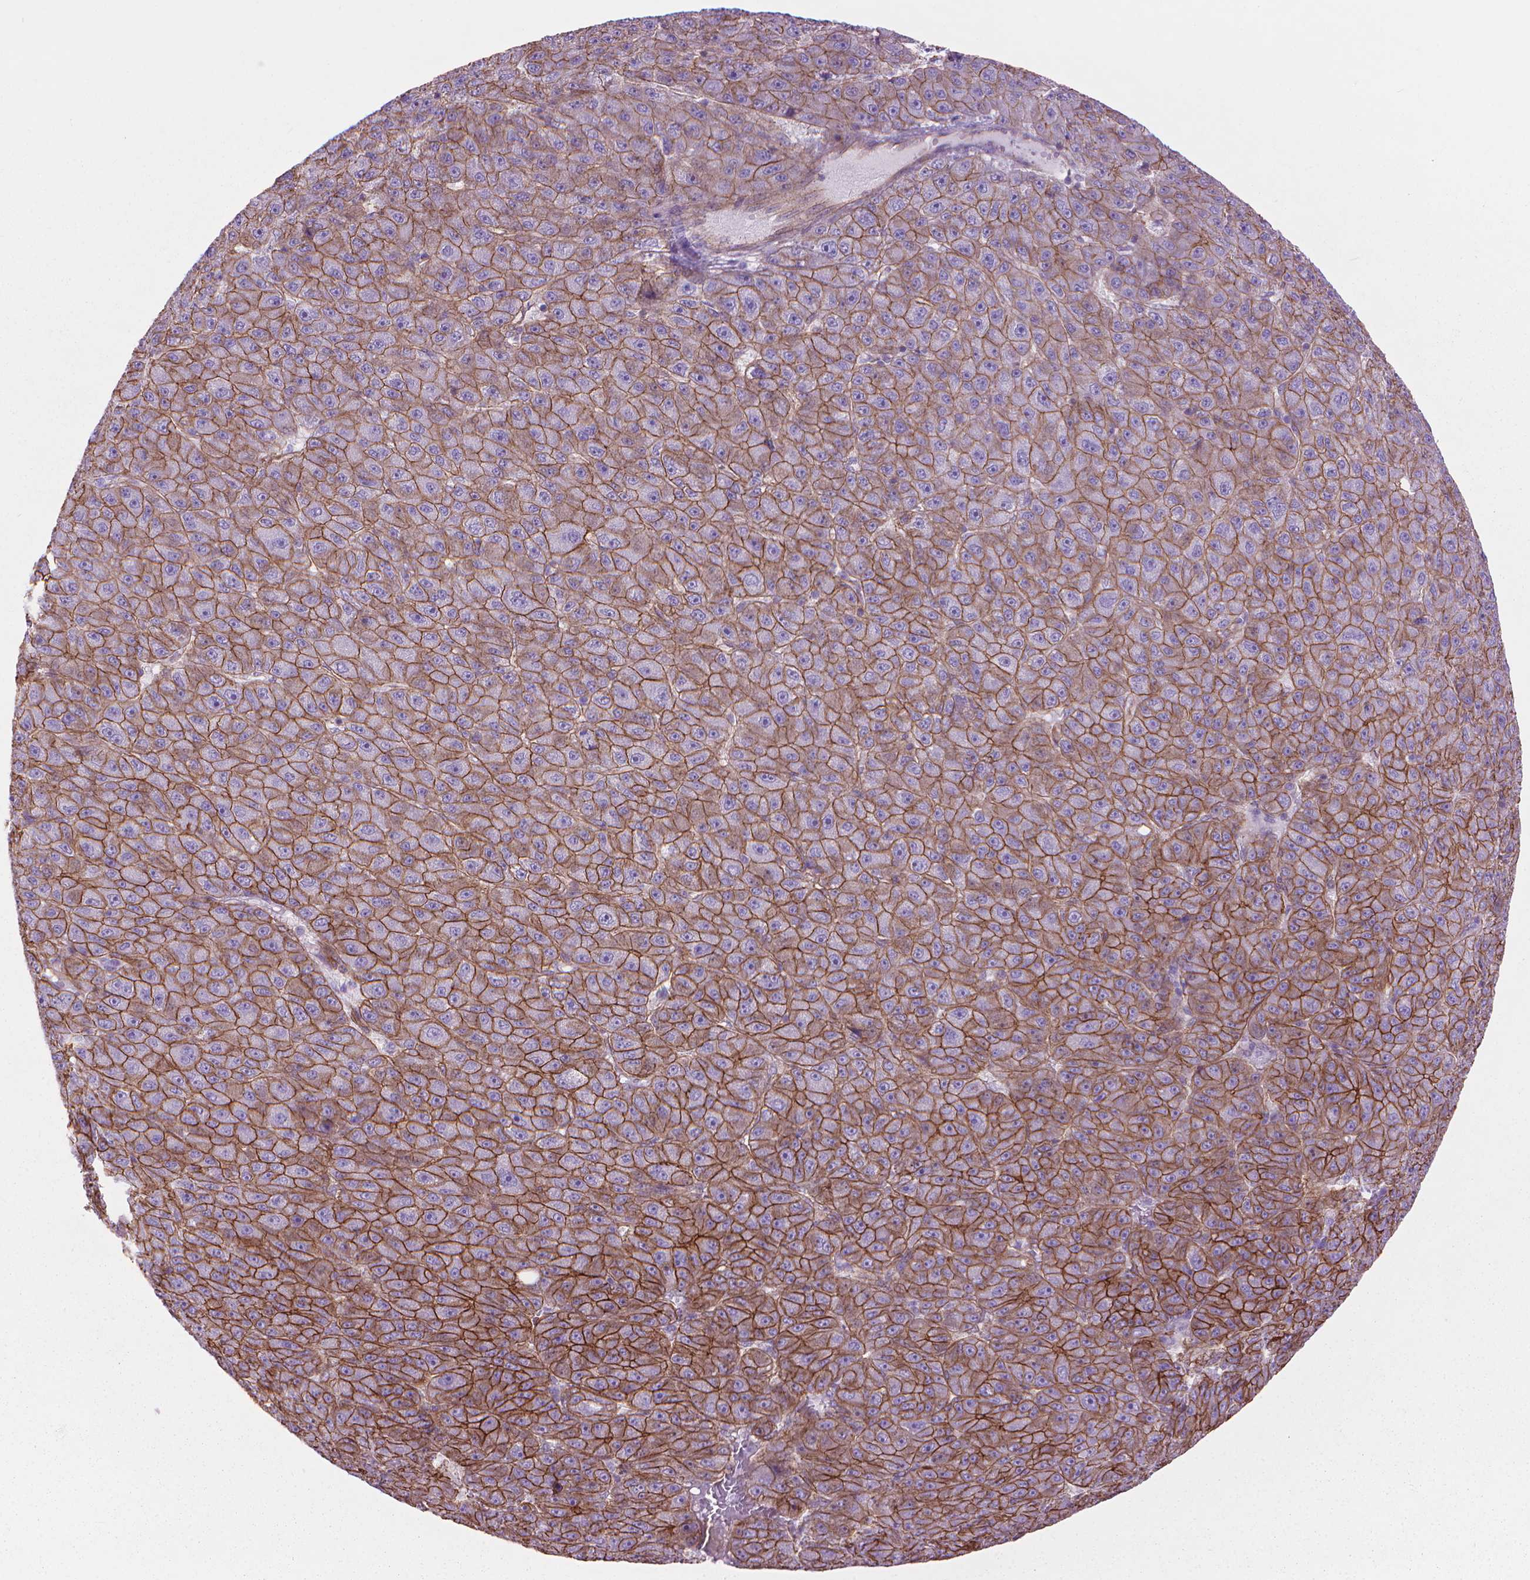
{"staining": {"intensity": "moderate", "quantity": ">75%", "location": "cytoplasmic/membranous"}, "tissue": "liver cancer", "cell_type": "Tumor cells", "image_type": "cancer", "snomed": [{"axis": "morphology", "description": "Carcinoma, Hepatocellular, NOS"}, {"axis": "topography", "description": "Liver"}], "caption": "This is a photomicrograph of immunohistochemistry staining of hepatocellular carcinoma (liver), which shows moderate positivity in the cytoplasmic/membranous of tumor cells.", "gene": "TENT5A", "patient": {"sex": "male", "age": 67}}